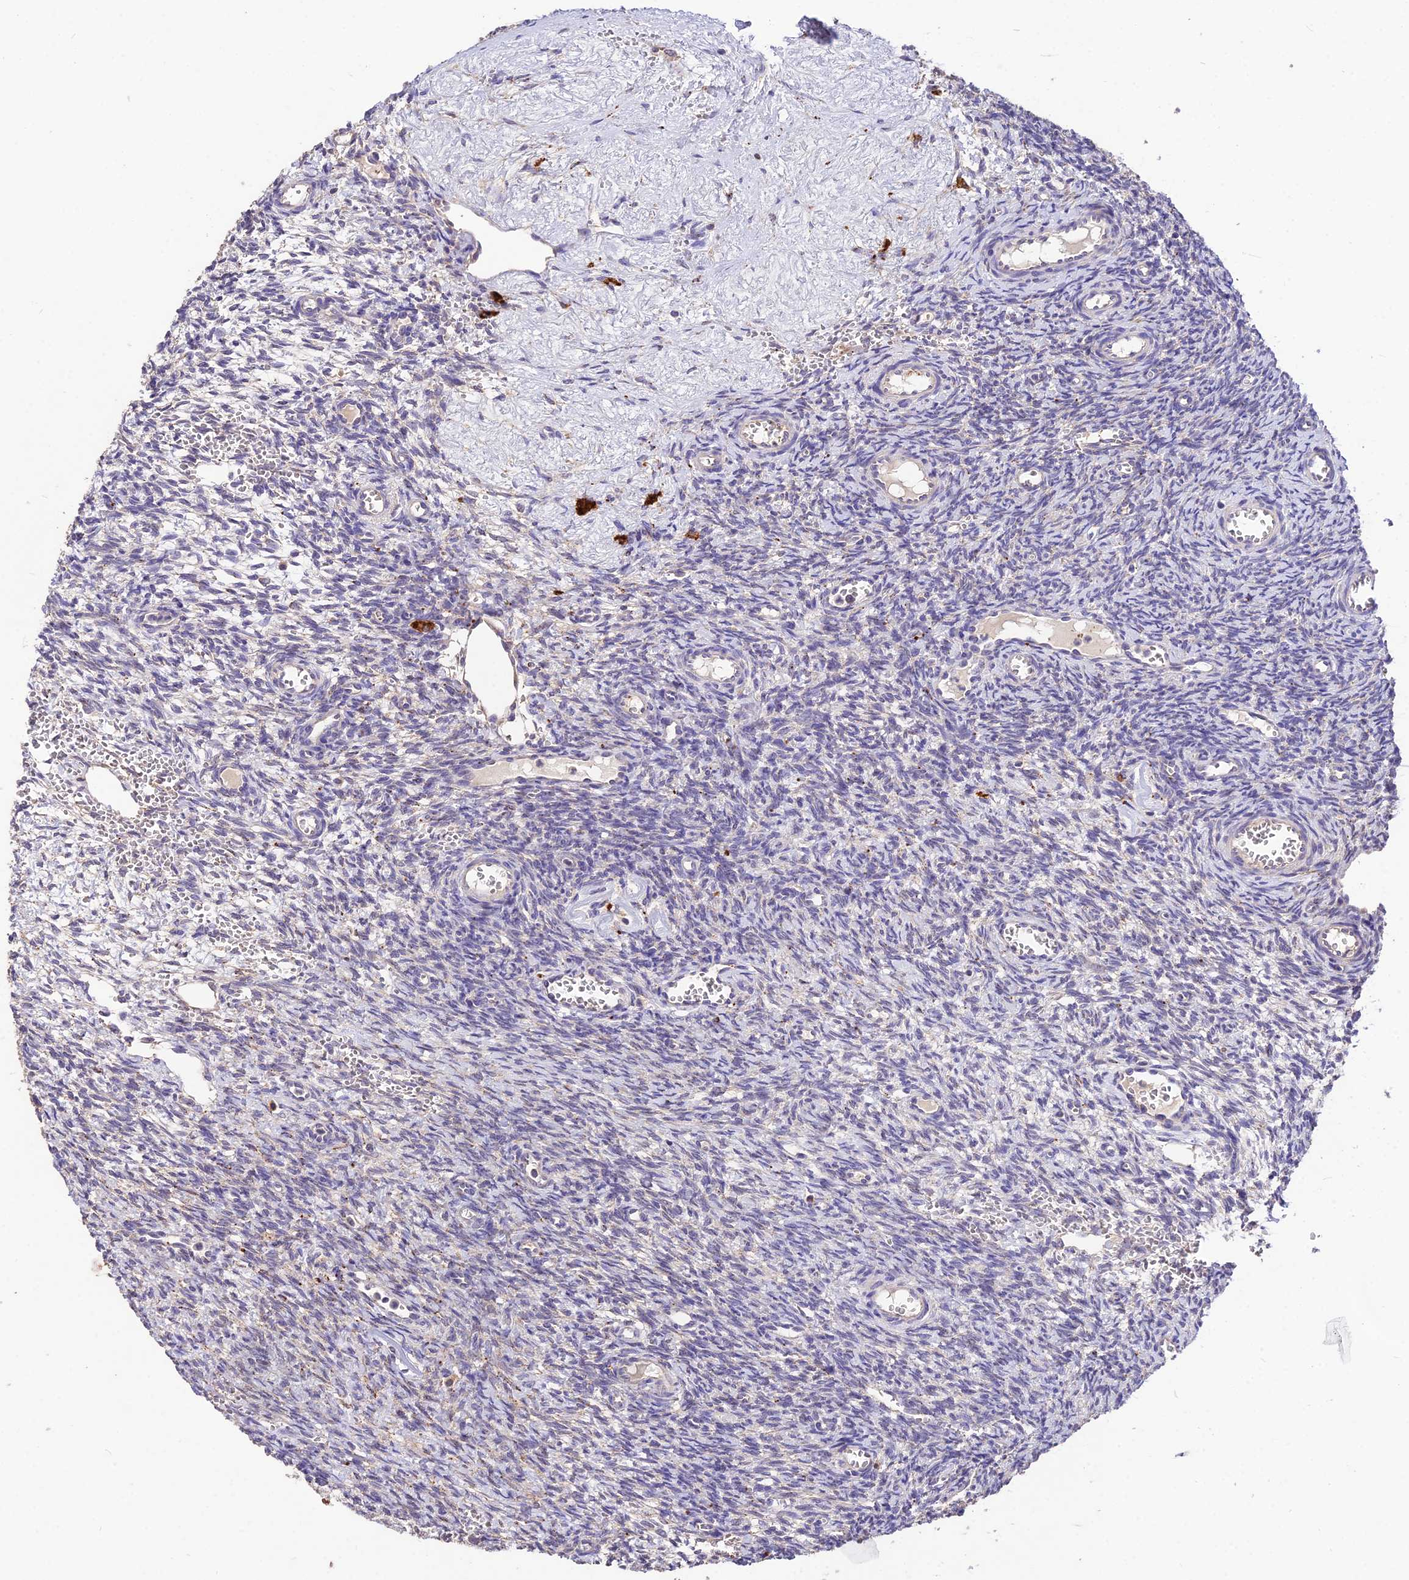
{"staining": {"intensity": "negative", "quantity": "none", "location": "none"}, "tissue": "ovary", "cell_type": "Ovarian stroma cells", "image_type": "normal", "snomed": [{"axis": "morphology", "description": "Normal tissue, NOS"}, {"axis": "topography", "description": "Ovary"}], "caption": "A histopathology image of ovary stained for a protein reveals no brown staining in ovarian stroma cells. (DAB (3,3'-diaminobenzidine) immunohistochemistry (IHC) with hematoxylin counter stain).", "gene": "SDHD", "patient": {"sex": "female", "age": 39}}